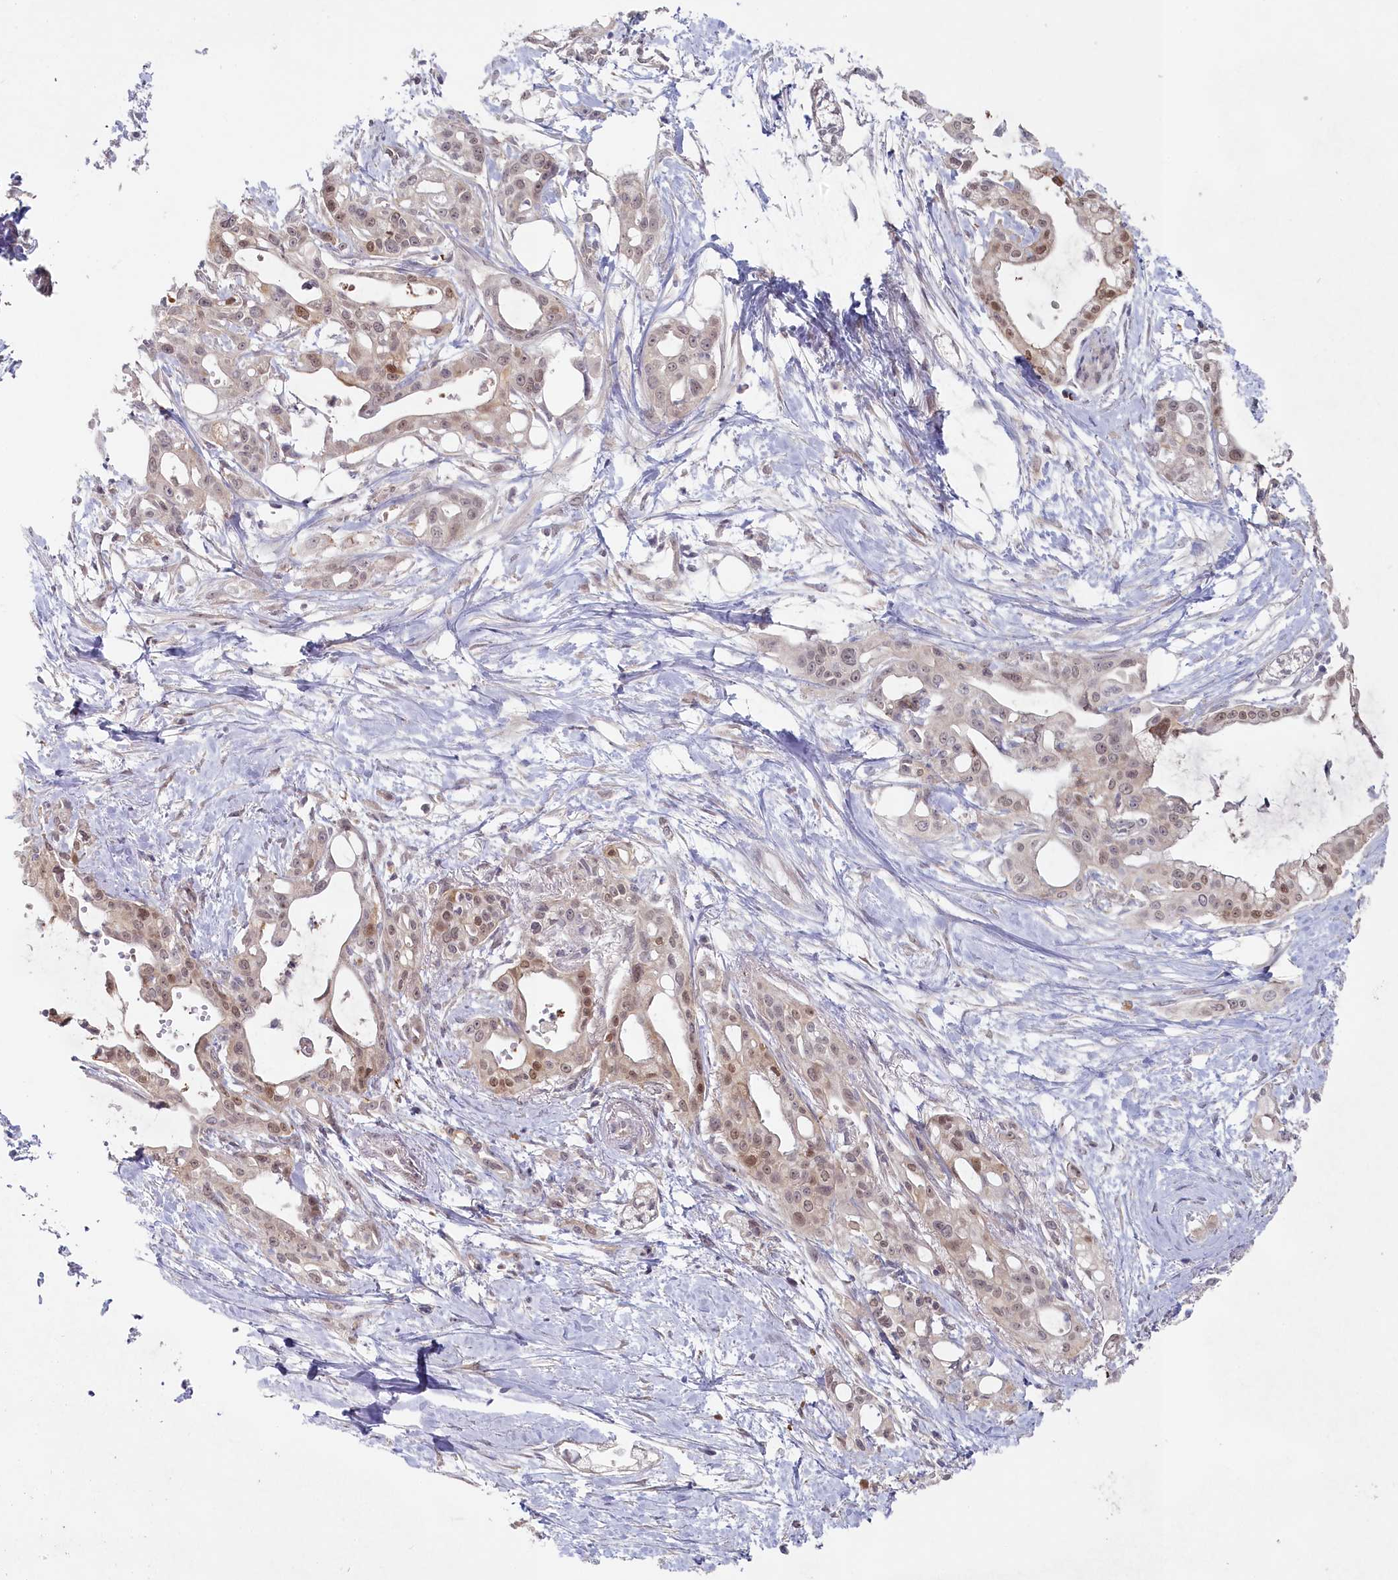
{"staining": {"intensity": "moderate", "quantity": "<25%", "location": "cytoplasmic/membranous,nuclear"}, "tissue": "pancreatic cancer", "cell_type": "Tumor cells", "image_type": "cancer", "snomed": [{"axis": "morphology", "description": "Adenocarcinoma, NOS"}, {"axis": "topography", "description": "Pancreas"}], "caption": "High-power microscopy captured an immunohistochemistry (IHC) micrograph of adenocarcinoma (pancreatic), revealing moderate cytoplasmic/membranous and nuclear staining in about <25% of tumor cells.", "gene": "AAMDC", "patient": {"sex": "male", "age": 68}}